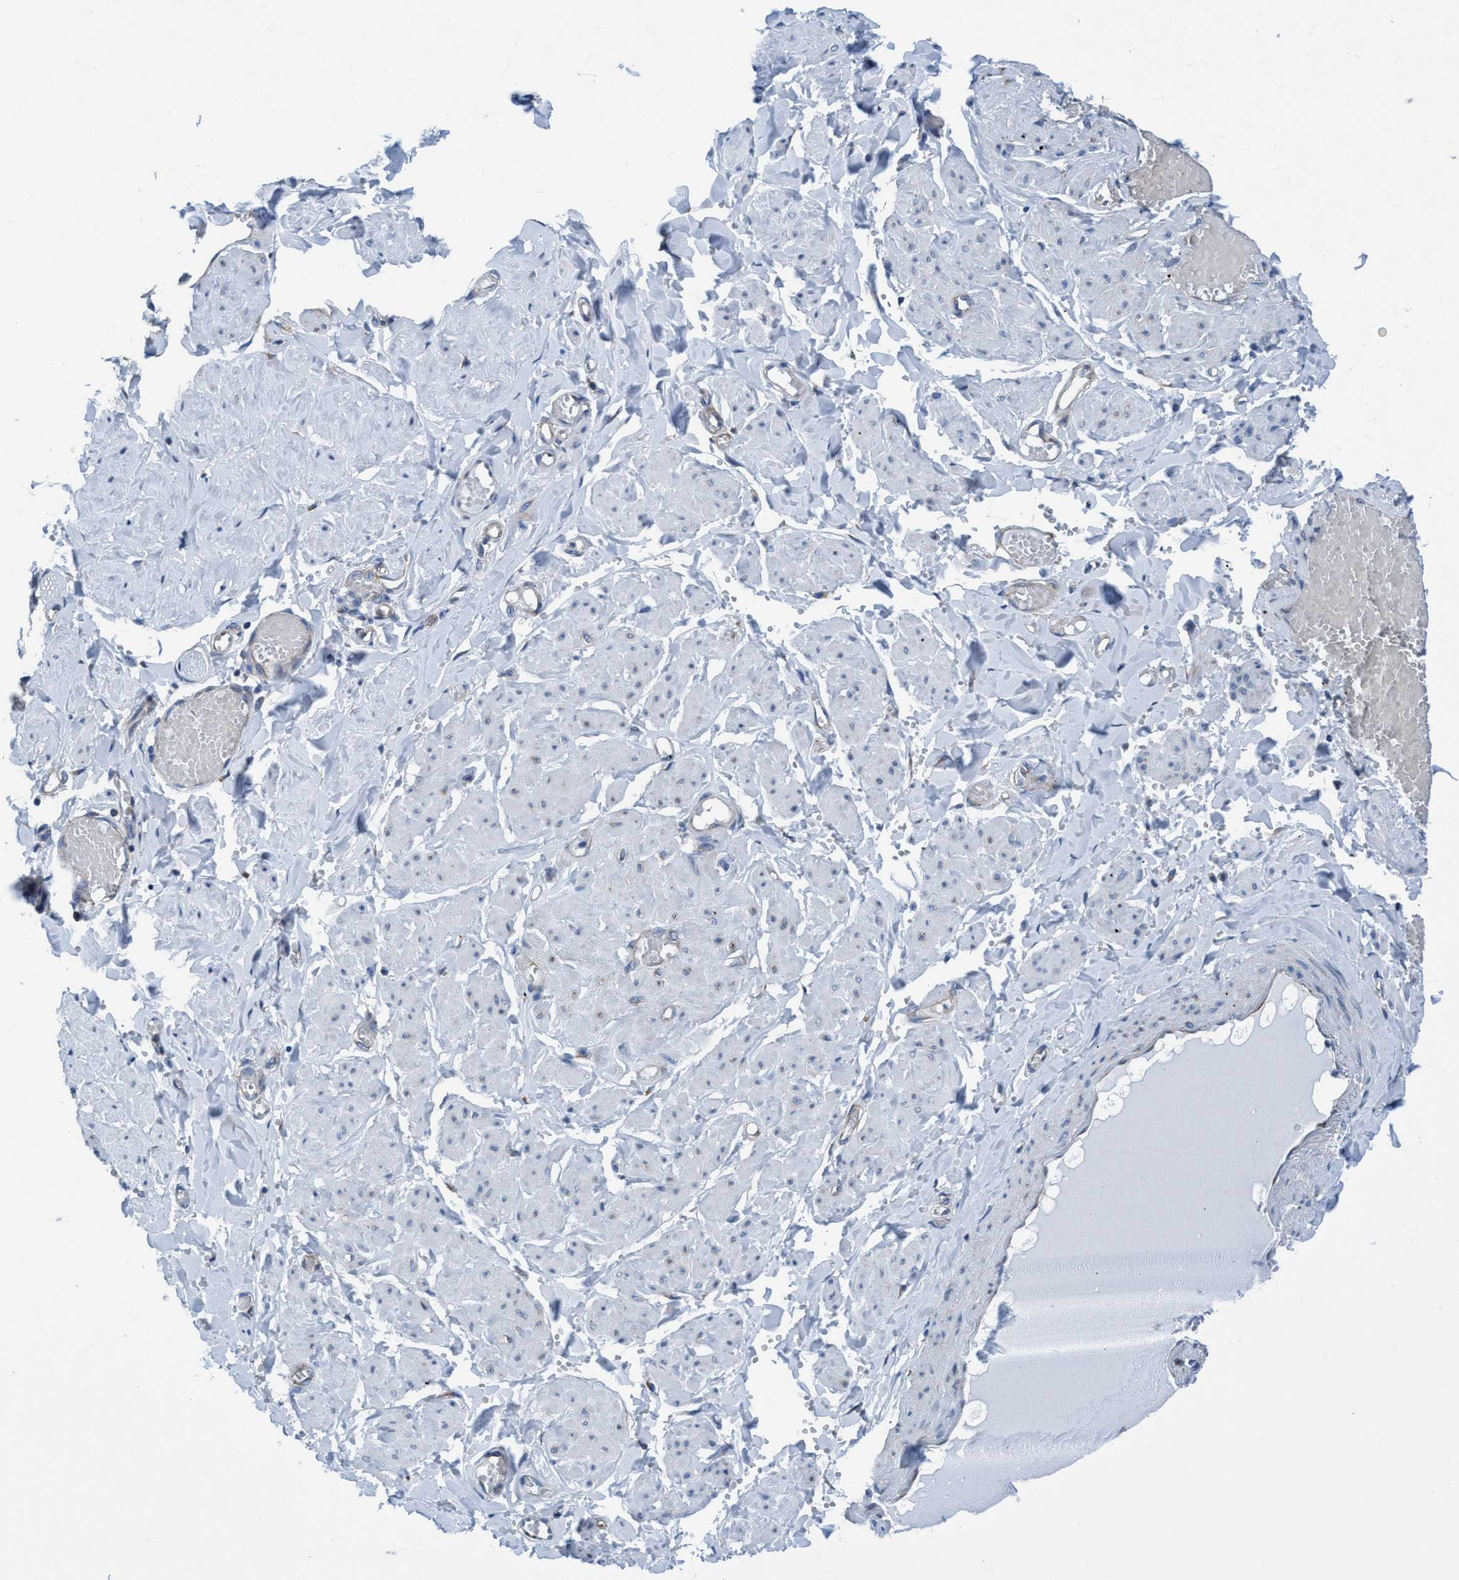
{"staining": {"intensity": "negative", "quantity": "none", "location": "none"}, "tissue": "adipose tissue", "cell_type": "Adipocytes", "image_type": "normal", "snomed": [{"axis": "morphology", "description": "Normal tissue, NOS"}, {"axis": "topography", "description": "Vascular tissue"}, {"axis": "topography", "description": "Fallopian tube"}, {"axis": "topography", "description": "Ovary"}], "caption": "IHC micrograph of unremarkable adipose tissue: adipose tissue stained with DAB (3,3'-diaminobenzidine) shows no significant protein positivity in adipocytes. (DAB immunohistochemistry (IHC) visualized using brightfield microscopy, high magnification).", "gene": "NMT1", "patient": {"sex": "female", "age": 67}}